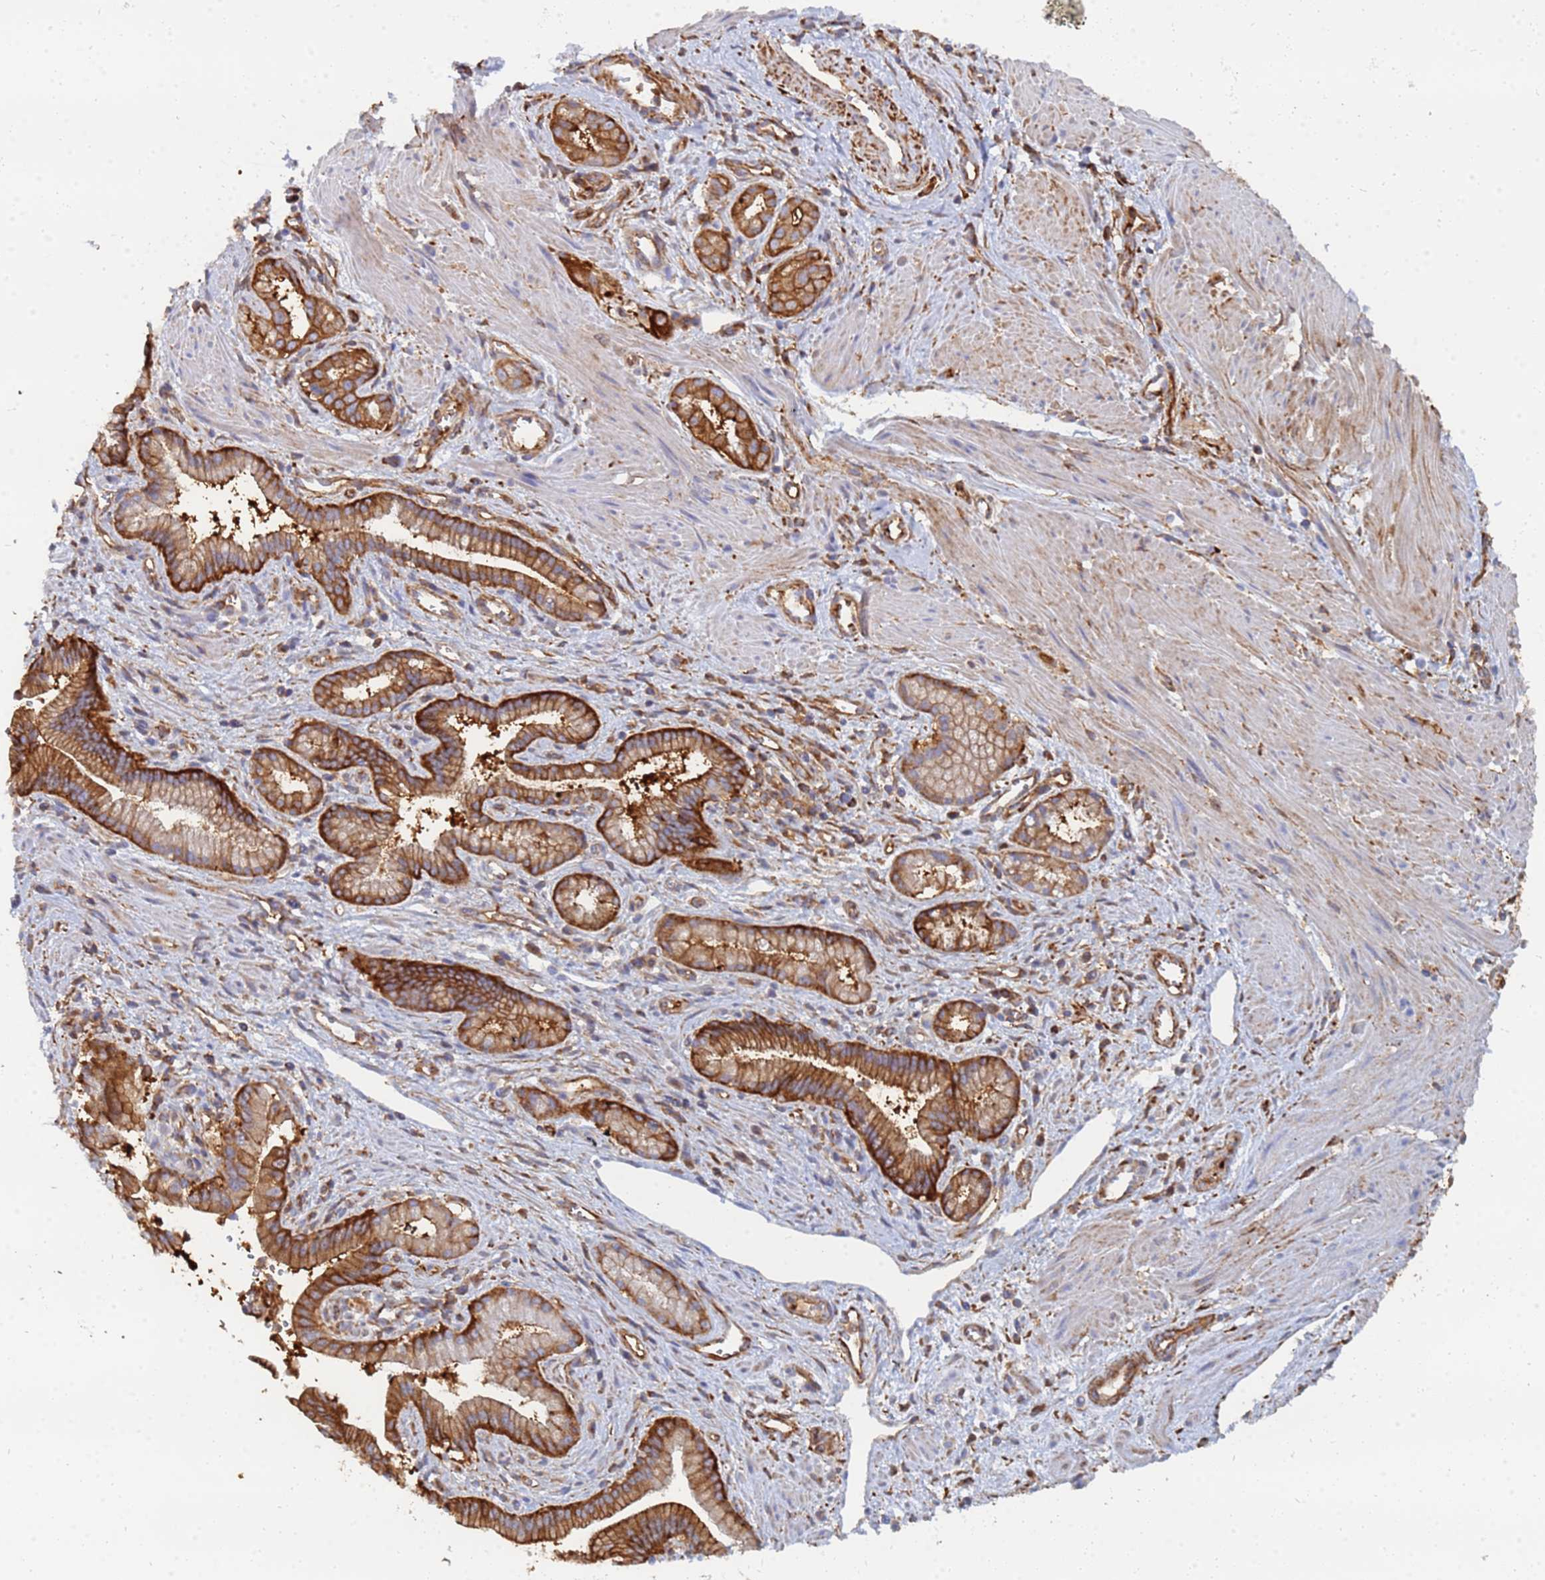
{"staining": {"intensity": "strong", "quantity": ">75%", "location": "cytoplasmic/membranous"}, "tissue": "pancreatic cancer", "cell_type": "Tumor cells", "image_type": "cancer", "snomed": [{"axis": "morphology", "description": "Adenocarcinoma, NOS"}, {"axis": "topography", "description": "Pancreas"}], "caption": "A brown stain shows strong cytoplasmic/membranous positivity of a protein in human pancreatic cancer tumor cells.", "gene": "GPR42", "patient": {"sex": "male", "age": 78}}